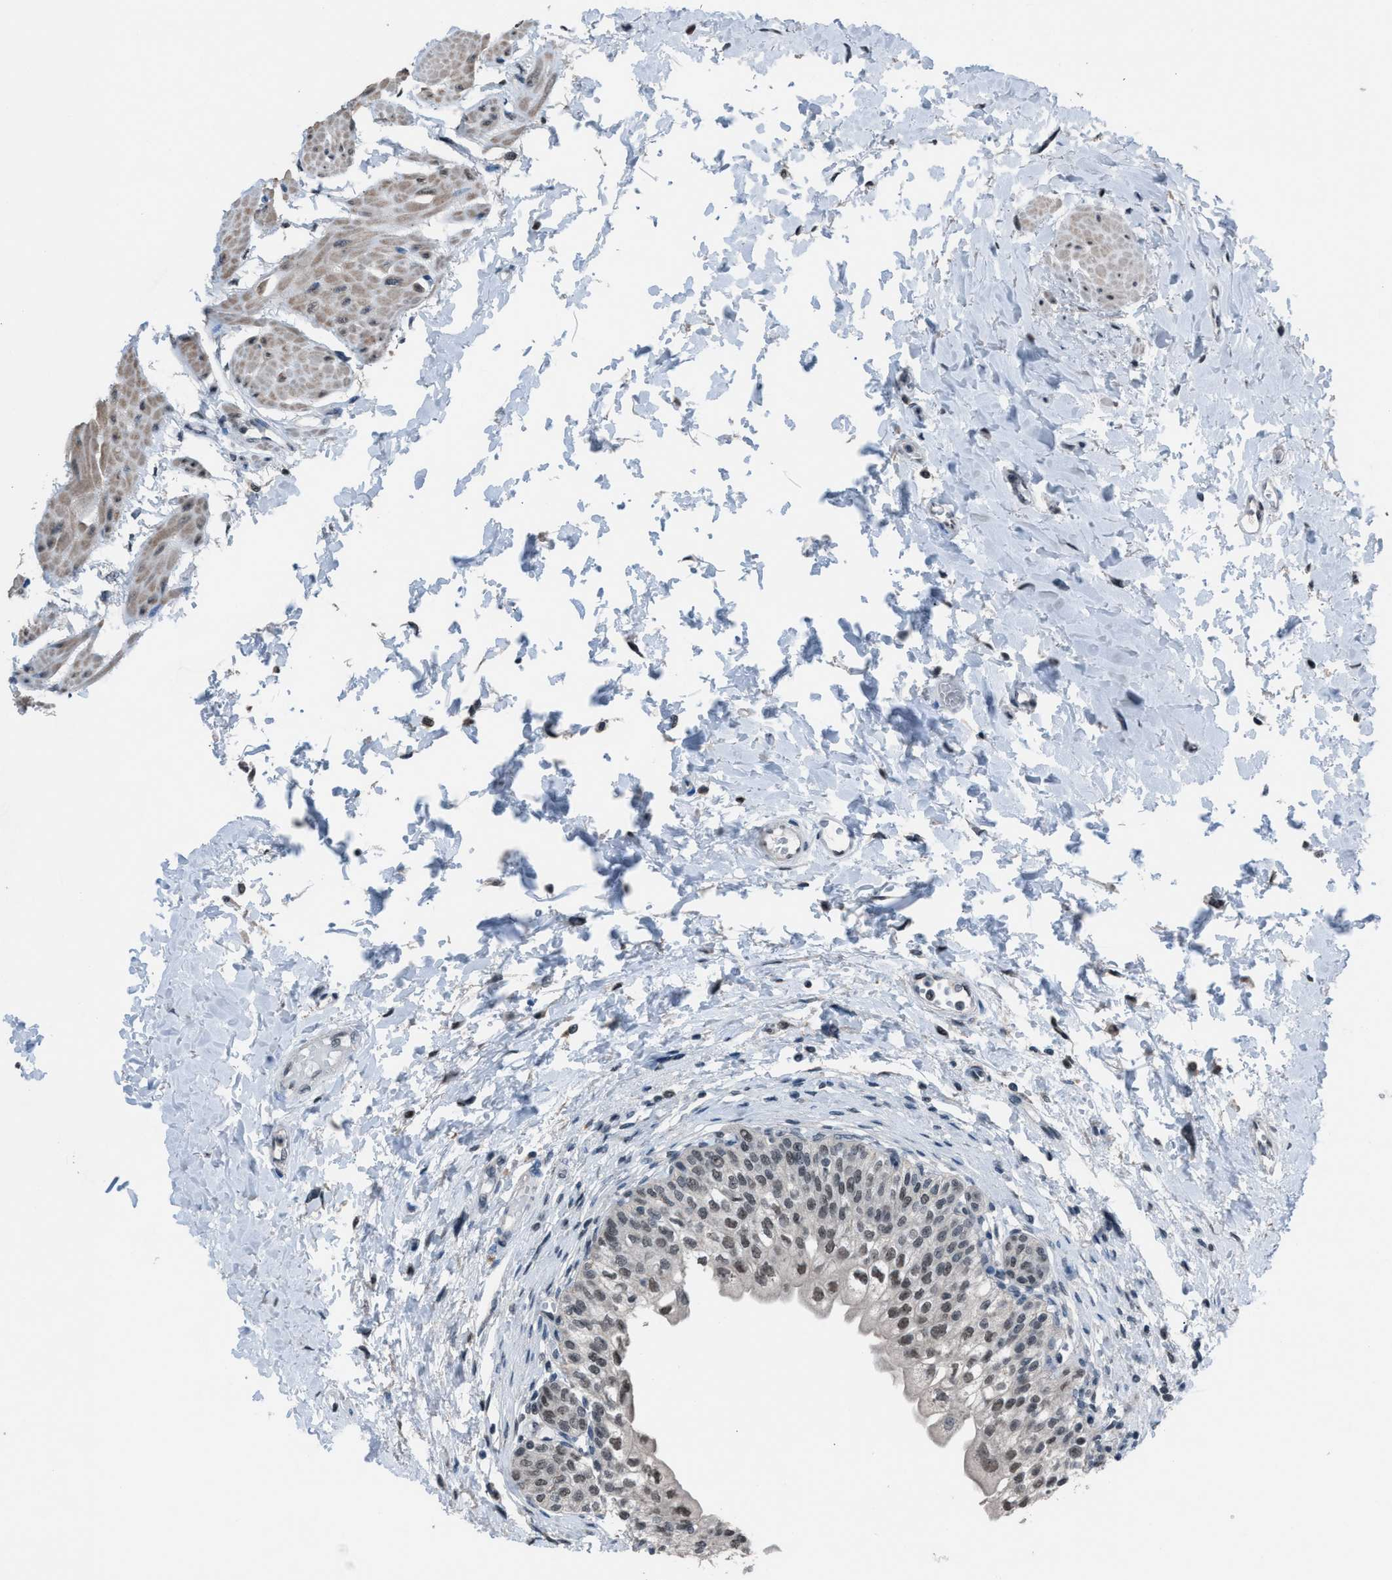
{"staining": {"intensity": "weak", "quantity": "25%-75%", "location": "cytoplasmic/membranous,nuclear"}, "tissue": "urinary bladder", "cell_type": "Urothelial cells", "image_type": "normal", "snomed": [{"axis": "morphology", "description": "Normal tissue, NOS"}, {"axis": "topography", "description": "Urinary bladder"}], "caption": "This micrograph exhibits immunohistochemistry (IHC) staining of normal urinary bladder, with low weak cytoplasmic/membranous,nuclear positivity in about 25%-75% of urothelial cells.", "gene": "ZNF276", "patient": {"sex": "male", "age": 55}}